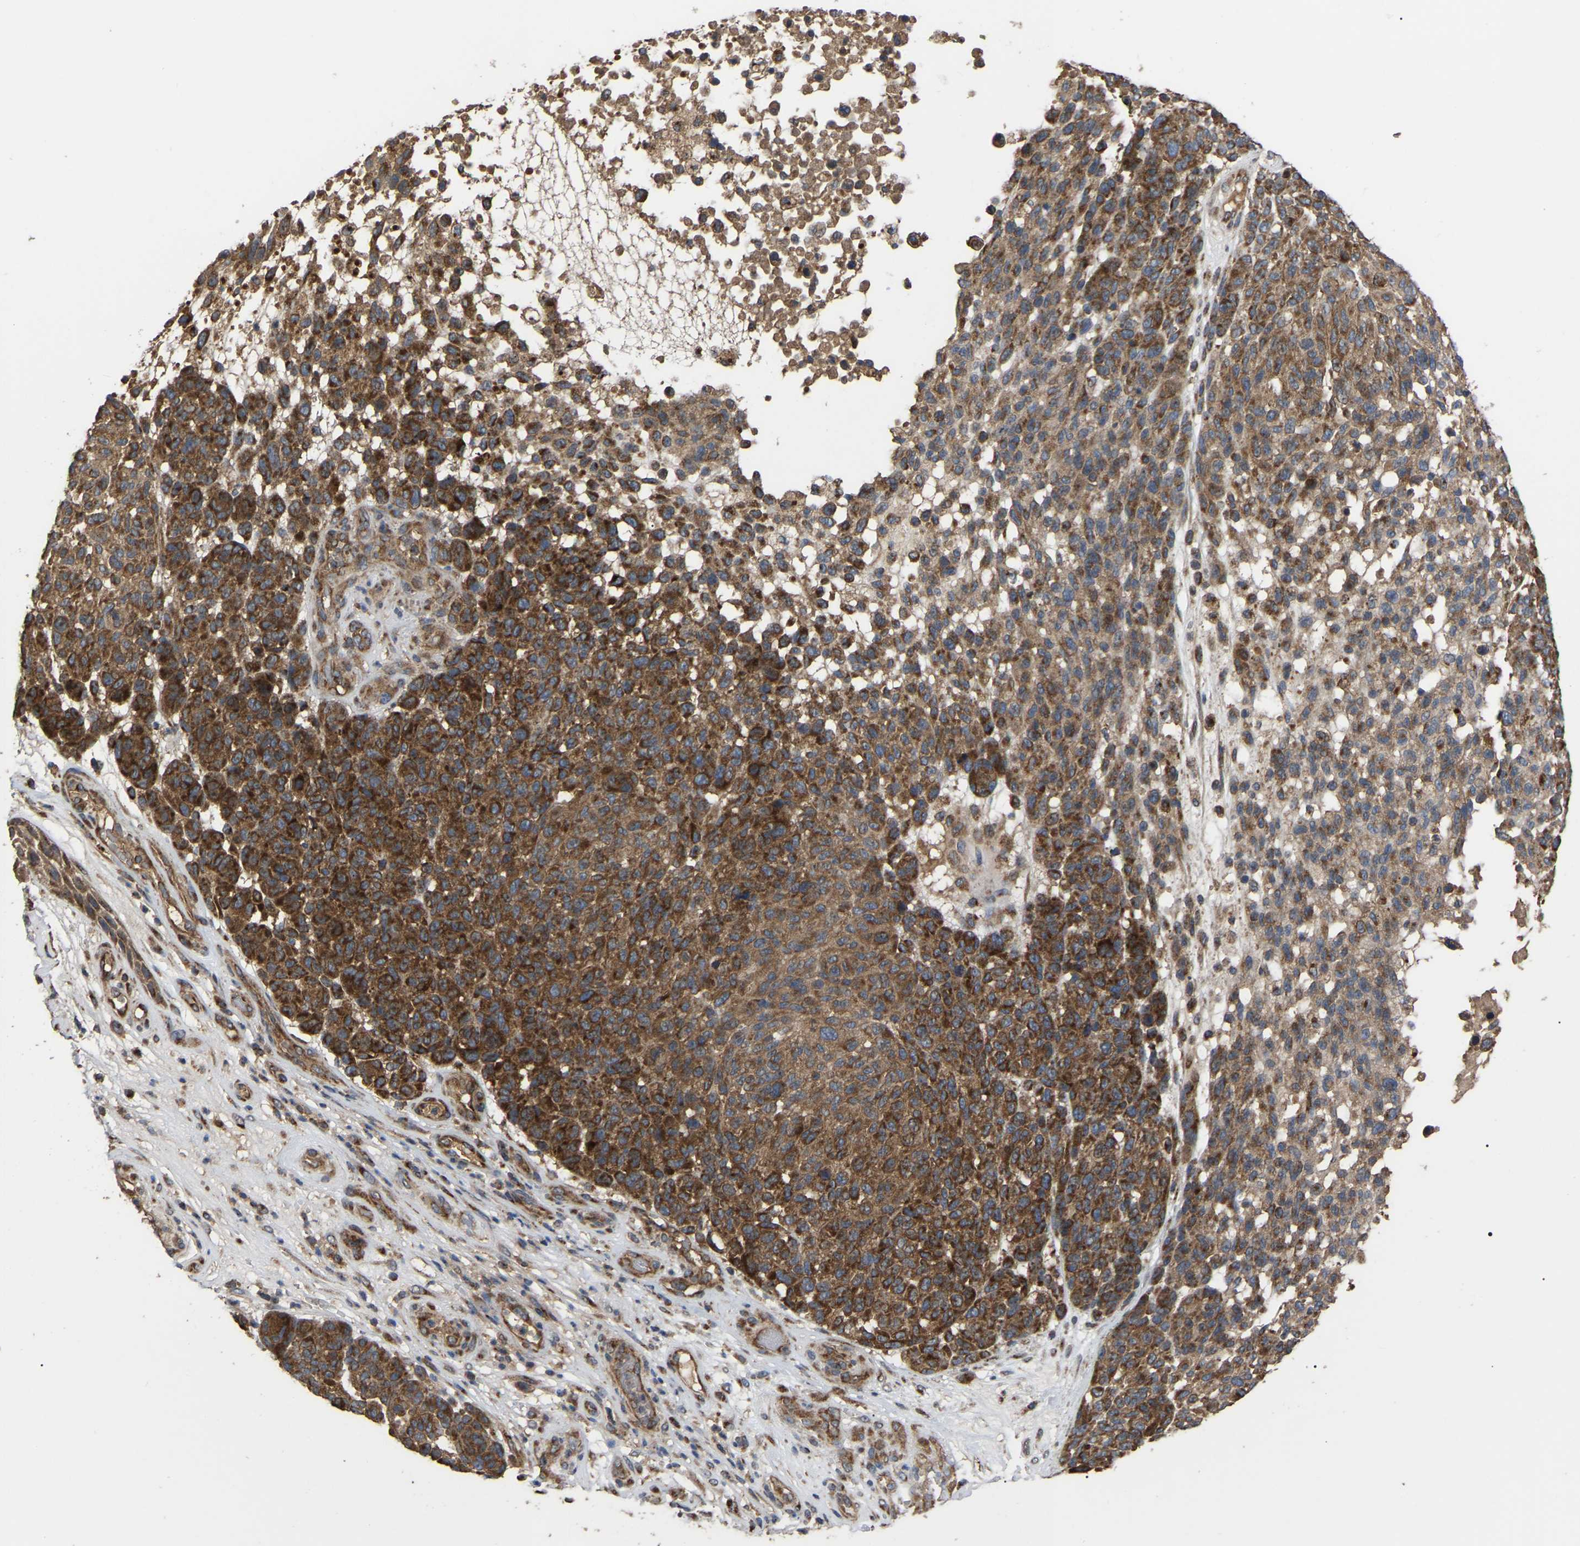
{"staining": {"intensity": "strong", "quantity": ">75%", "location": "cytoplasmic/membranous"}, "tissue": "melanoma", "cell_type": "Tumor cells", "image_type": "cancer", "snomed": [{"axis": "morphology", "description": "Malignant melanoma, NOS"}, {"axis": "topography", "description": "Skin"}], "caption": "High-magnification brightfield microscopy of melanoma stained with DAB (brown) and counterstained with hematoxylin (blue). tumor cells exhibit strong cytoplasmic/membranous expression is appreciated in about>75% of cells. (Brightfield microscopy of DAB IHC at high magnification).", "gene": "GCC1", "patient": {"sex": "male", "age": 59}}